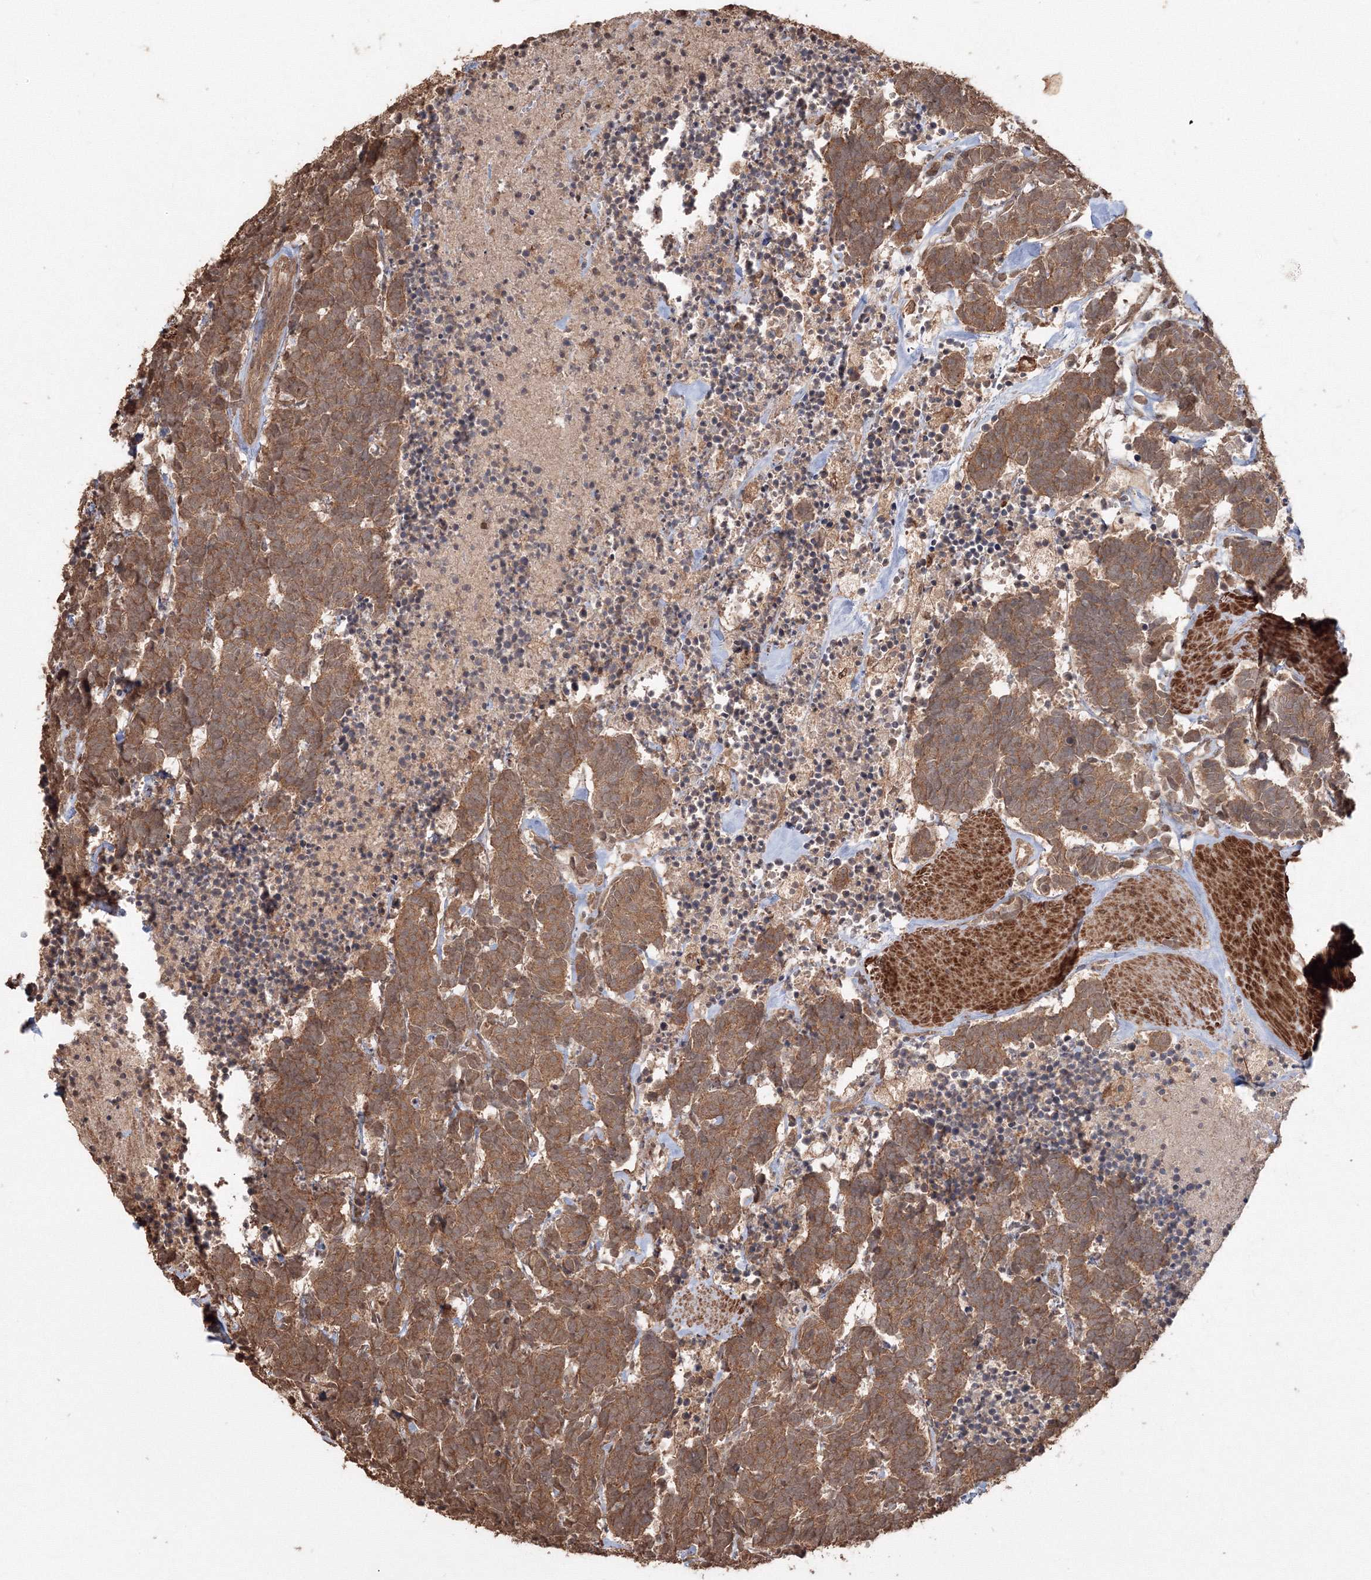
{"staining": {"intensity": "moderate", "quantity": ">75%", "location": "cytoplasmic/membranous"}, "tissue": "carcinoid", "cell_type": "Tumor cells", "image_type": "cancer", "snomed": [{"axis": "morphology", "description": "Carcinoma, NOS"}, {"axis": "morphology", "description": "Carcinoid, malignant, NOS"}, {"axis": "topography", "description": "Urinary bladder"}], "caption": "Immunohistochemical staining of human carcinoma exhibits moderate cytoplasmic/membranous protein expression in approximately >75% of tumor cells.", "gene": "CCDC122", "patient": {"sex": "male", "age": 57}}